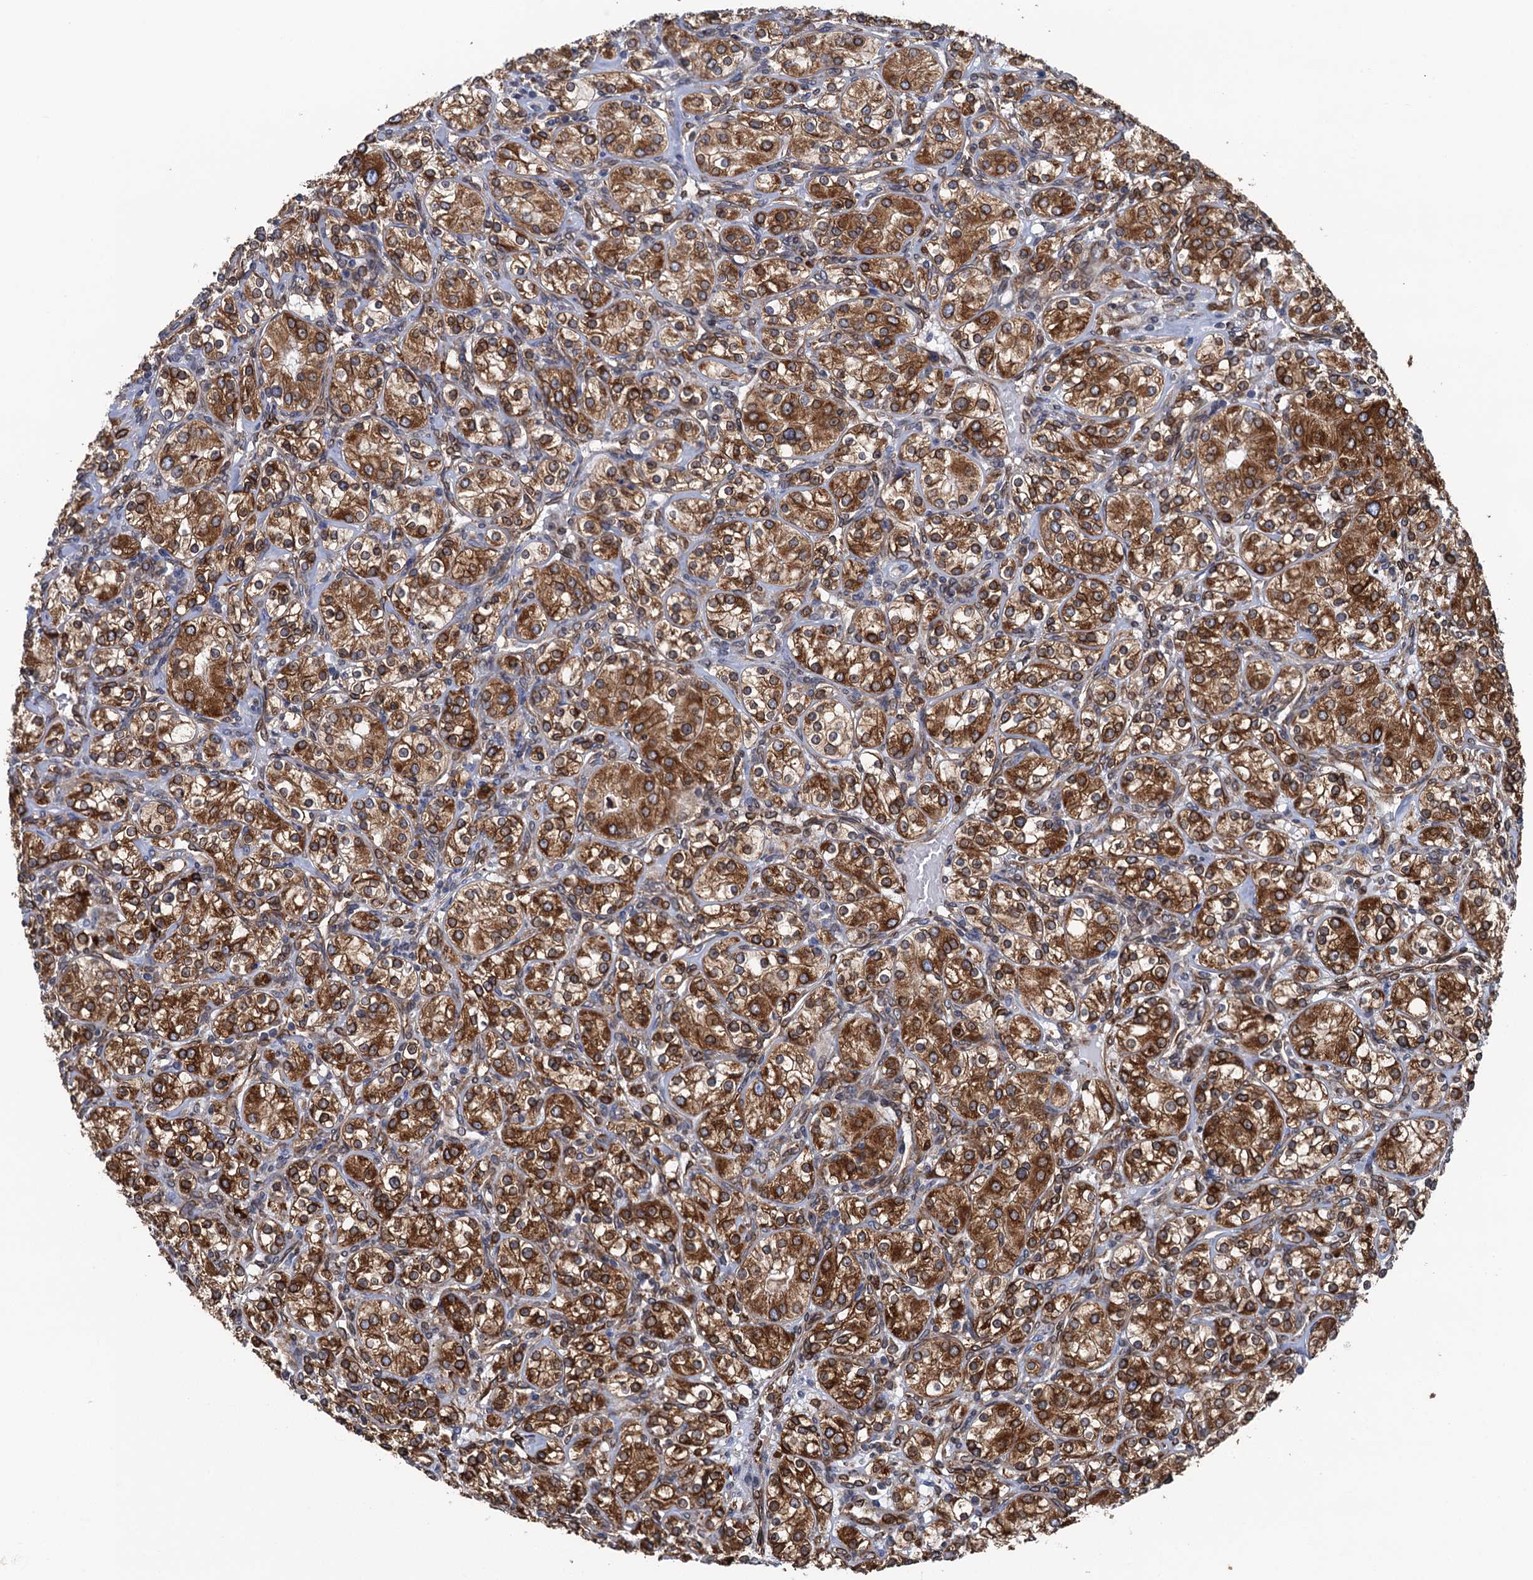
{"staining": {"intensity": "strong", "quantity": ">75%", "location": "cytoplasmic/membranous"}, "tissue": "renal cancer", "cell_type": "Tumor cells", "image_type": "cancer", "snomed": [{"axis": "morphology", "description": "Adenocarcinoma, NOS"}, {"axis": "topography", "description": "Kidney"}], "caption": "The image shows a brown stain indicating the presence of a protein in the cytoplasmic/membranous of tumor cells in adenocarcinoma (renal).", "gene": "TMEM205", "patient": {"sex": "male", "age": 77}}